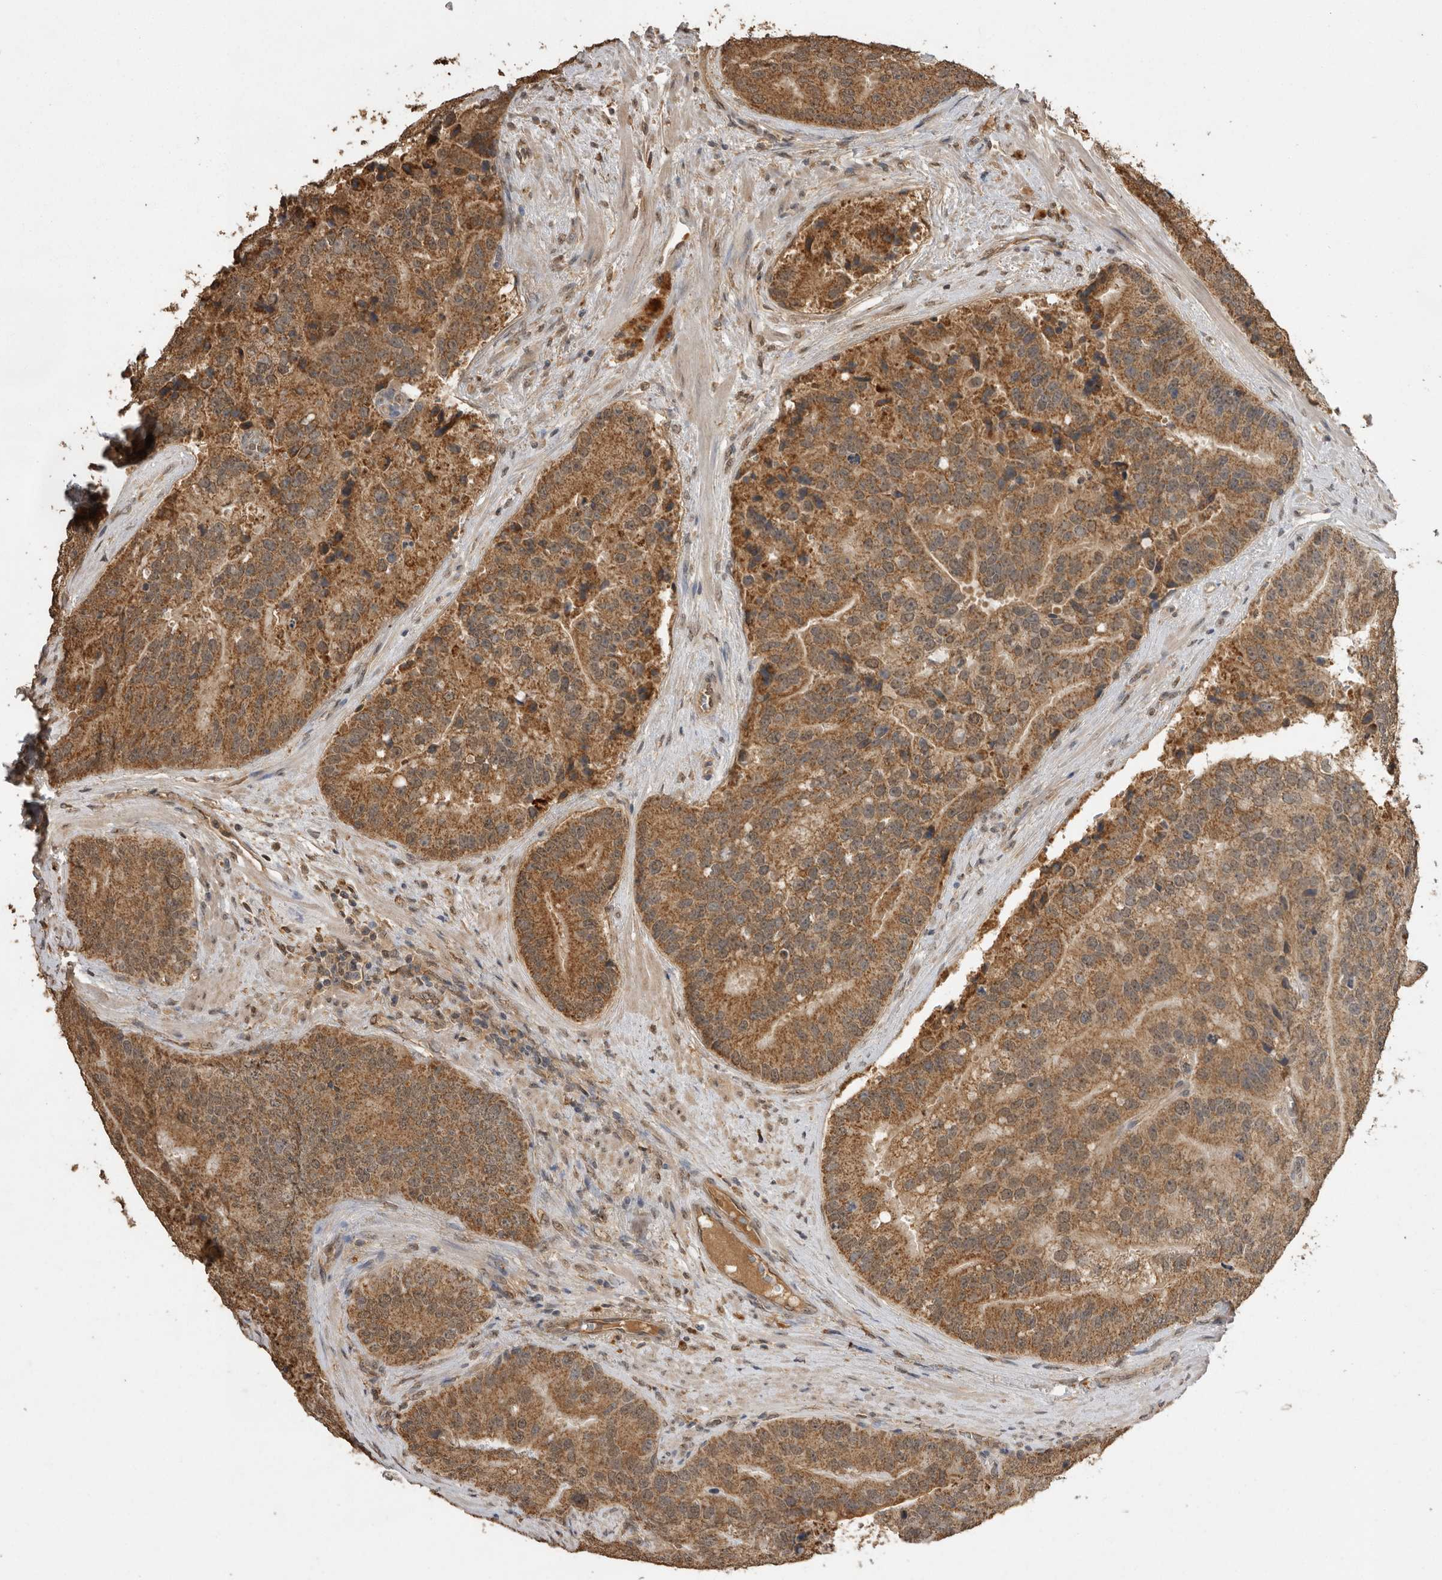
{"staining": {"intensity": "moderate", "quantity": ">75%", "location": "cytoplasmic/membranous"}, "tissue": "prostate cancer", "cell_type": "Tumor cells", "image_type": "cancer", "snomed": [{"axis": "morphology", "description": "Adenocarcinoma, High grade"}, {"axis": "topography", "description": "Prostate"}], "caption": "The histopathology image exhibits staining of prostate cancer, revealing moderate cytoplasmic/membranous protein expression (brown color) within tumor cells.", "gene": "JAG2", "patient": {"sex": "male", "age": 70}}